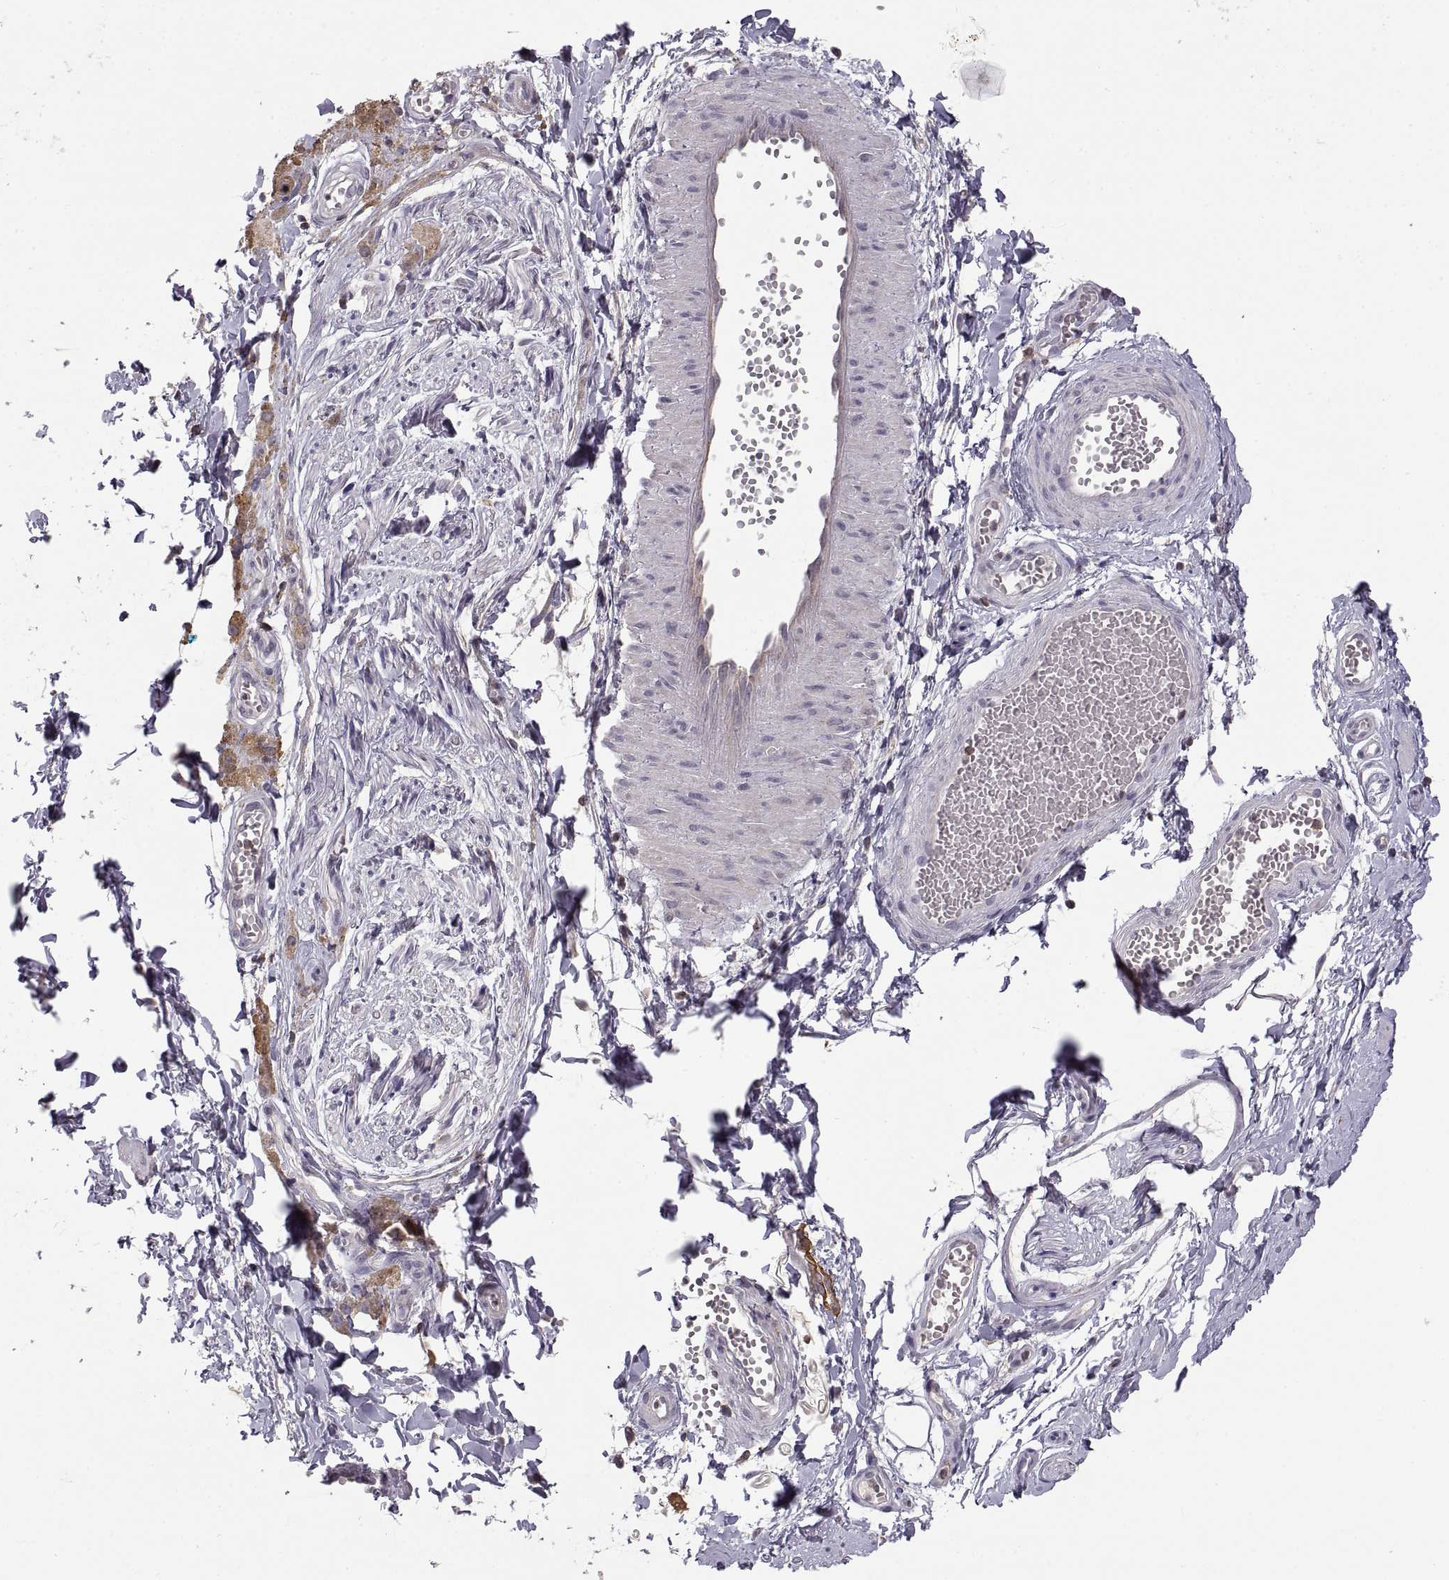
{"staining": {"intensity": "negative", "quantity": "none", "location": "none"}, "tissue": "adipose tissue", "cell_type": "Adipocytes", "image_type": "normal", "snomed": [{"axis": "morphology", "description": "Normal tissue, NOS"}, {"axis": "topography", "description": "Smooth muscle"}, {"axis": "topography", "description": "Peripheral nerve tissue"}], "caption": "A high-resolution histopathology image shows immunohistochemistry staining of normal adipose tissue, which displays no significant staining in adipocytes. Nuclei are stained in blue.", "gene": "EZR", "patient": {"sex": "male", "age": 22}}